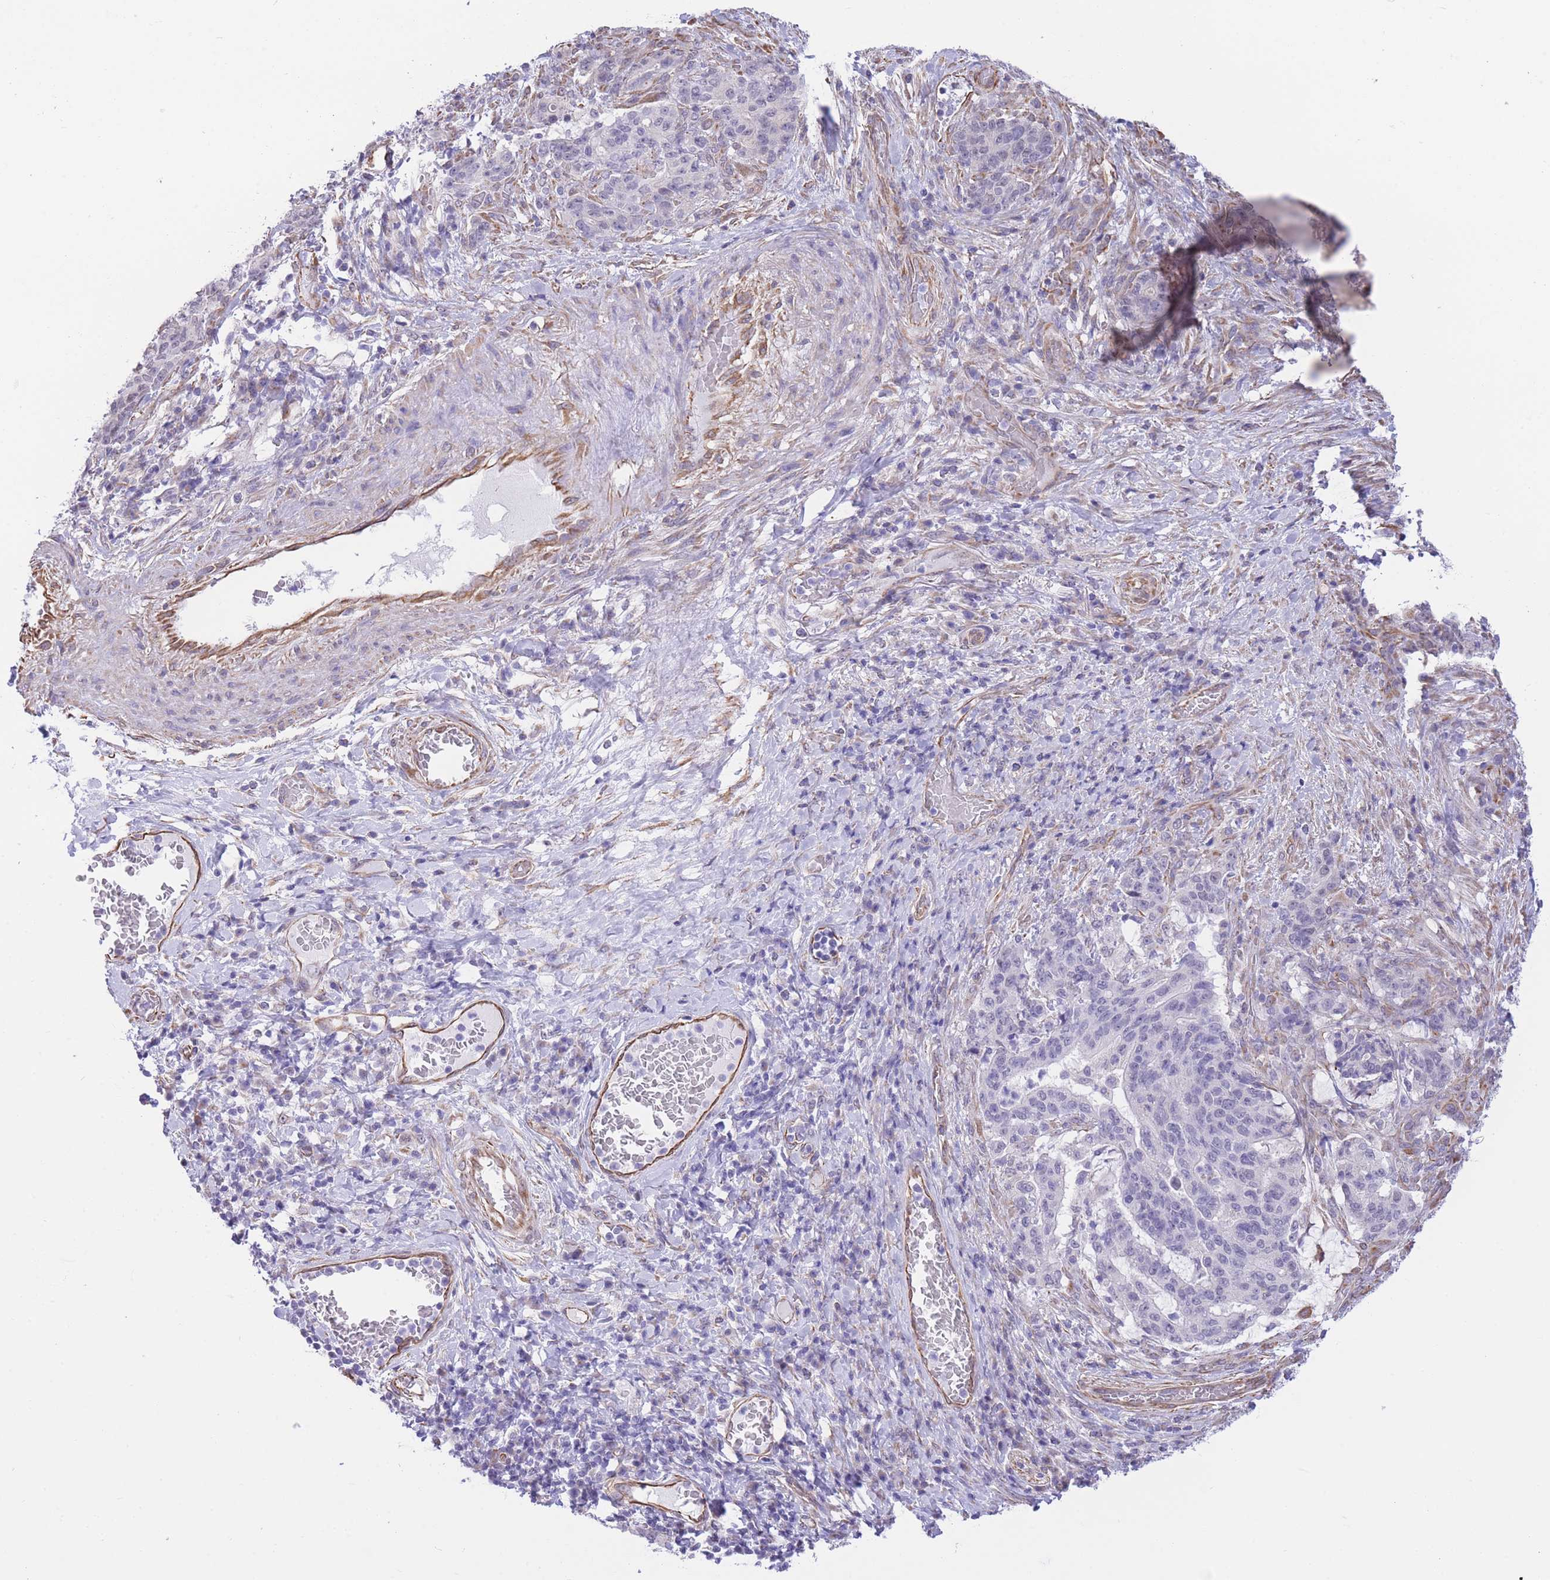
{"staining": {"intensity": "negative", "quantity": "none", "location": "none"}, "tissue": "stomach cancer", "cell_type": "Tumor cells", "image_type": "cancer", "snomed": [{"axis": "morphology", "description": "Normal tissue, NOS"}, {"axis": "morphology", "description": "Adenocarcinoma, NOS"}, {"axis": "topography", "description": "Stomach"}], "caption": "High magnification brightfield microscopy of adenocarcinoma (stomach) stained with DAB (3,3'-diaminobenzidine) (brown) and counterstained with hematoxylin (blue): tumor cells show no significant staining. (DAB IHC, high magnification).", "gene": "PSG8", "patient": {"sex": "female", "age": 64}}